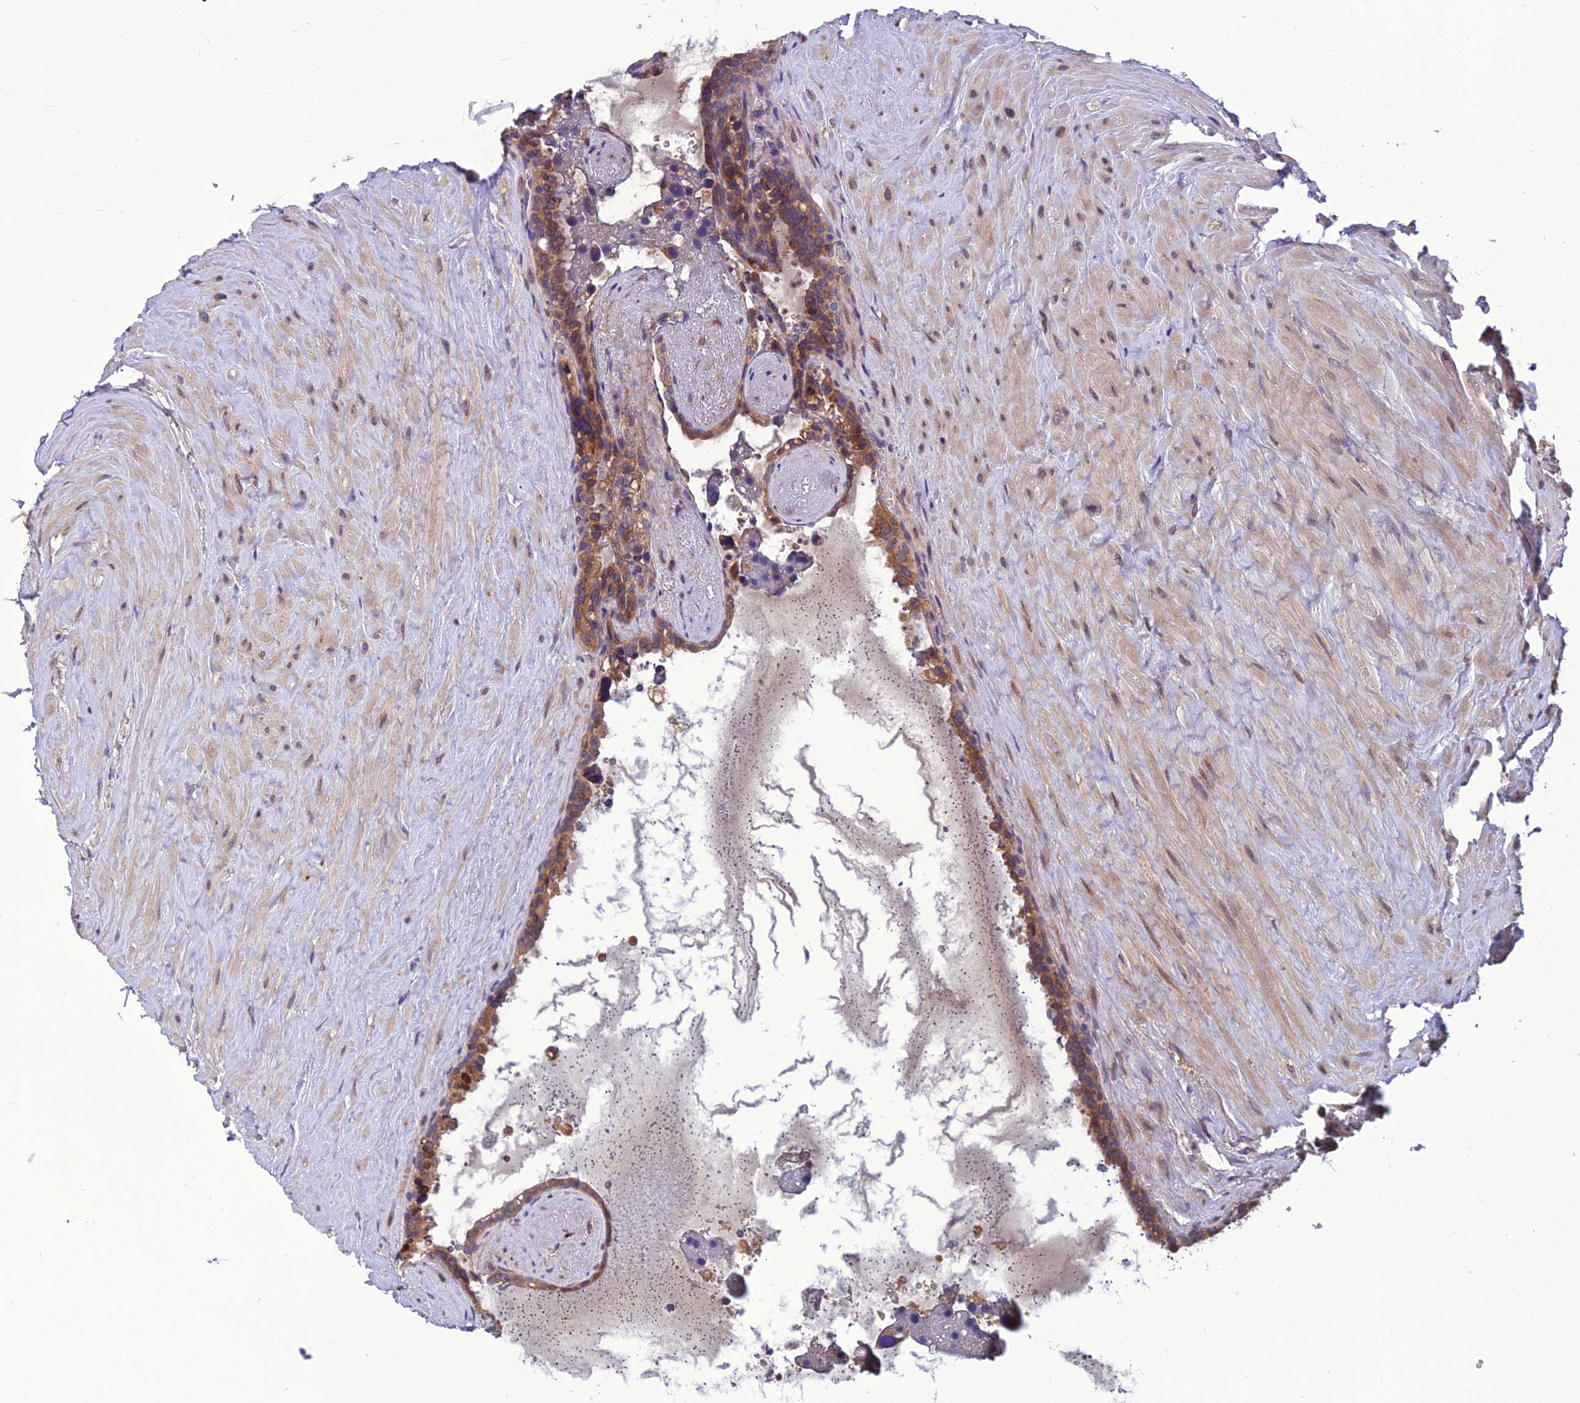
{"staining": {"intensity": "moderate", "quantity": ">75%", "location": "cytoplasmic/membranous"}, "tissue": "seminal vesicle", "cell_type": "Glandular cells", "image_type": "normal", "snomed": [{"axis": "morphology", "description": "Normal tissue, NOS"}, {"axis": "topography", "description": "Seminal veicle"}], "caption": "A brown stain shows moderate cytoplasmic/membranous expression of a protein in glandular cells of benign seminal vesicle. (IHC, brightfield microscopy, high magnification).", "gene": "UMAD1", "patient": {"sex": "male", "age": 68}}